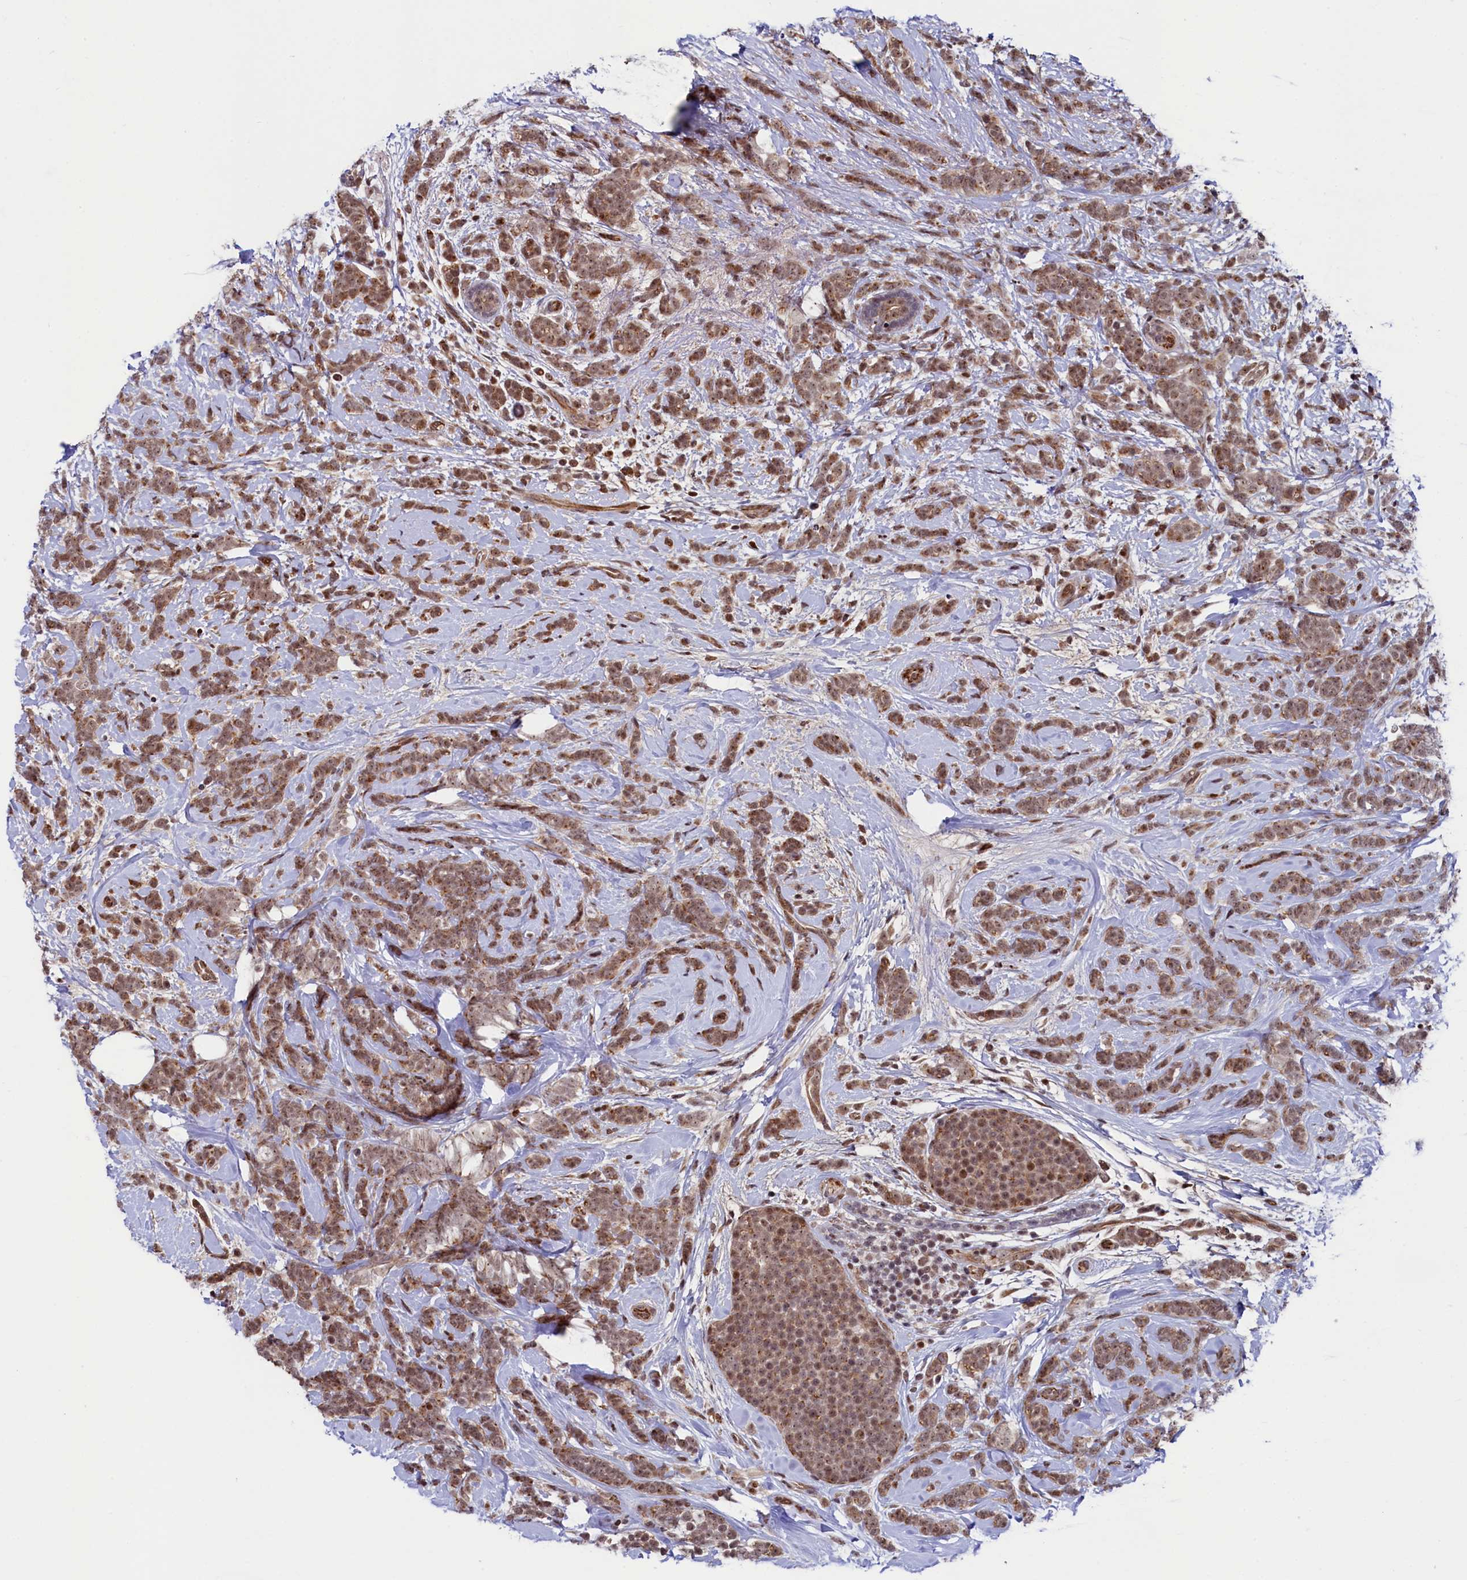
{"staining": {"intensity": "moderate", "quantity": ">75%", "location": "nuclear"}, "tissue": "breast cancer", "cell_type": "Tumor cells", "image_type": "cancer", "snomed": [{"axis": "morphology", "description": "Lobular carcinoma"}, {"axis": "topography", "description": "Breast"}], "caption": "Immunohistochemistry histopathology image of neoplastic tissue: human lobular carcinoma (breast) stained using IHC exhibits medium levels of moderate protein expression localized specifically in the nuclear of tumor cells, appearing as a nuclear brown color.", "gene": "LEO1", "patient": {"sex": "female", "age": 58}}